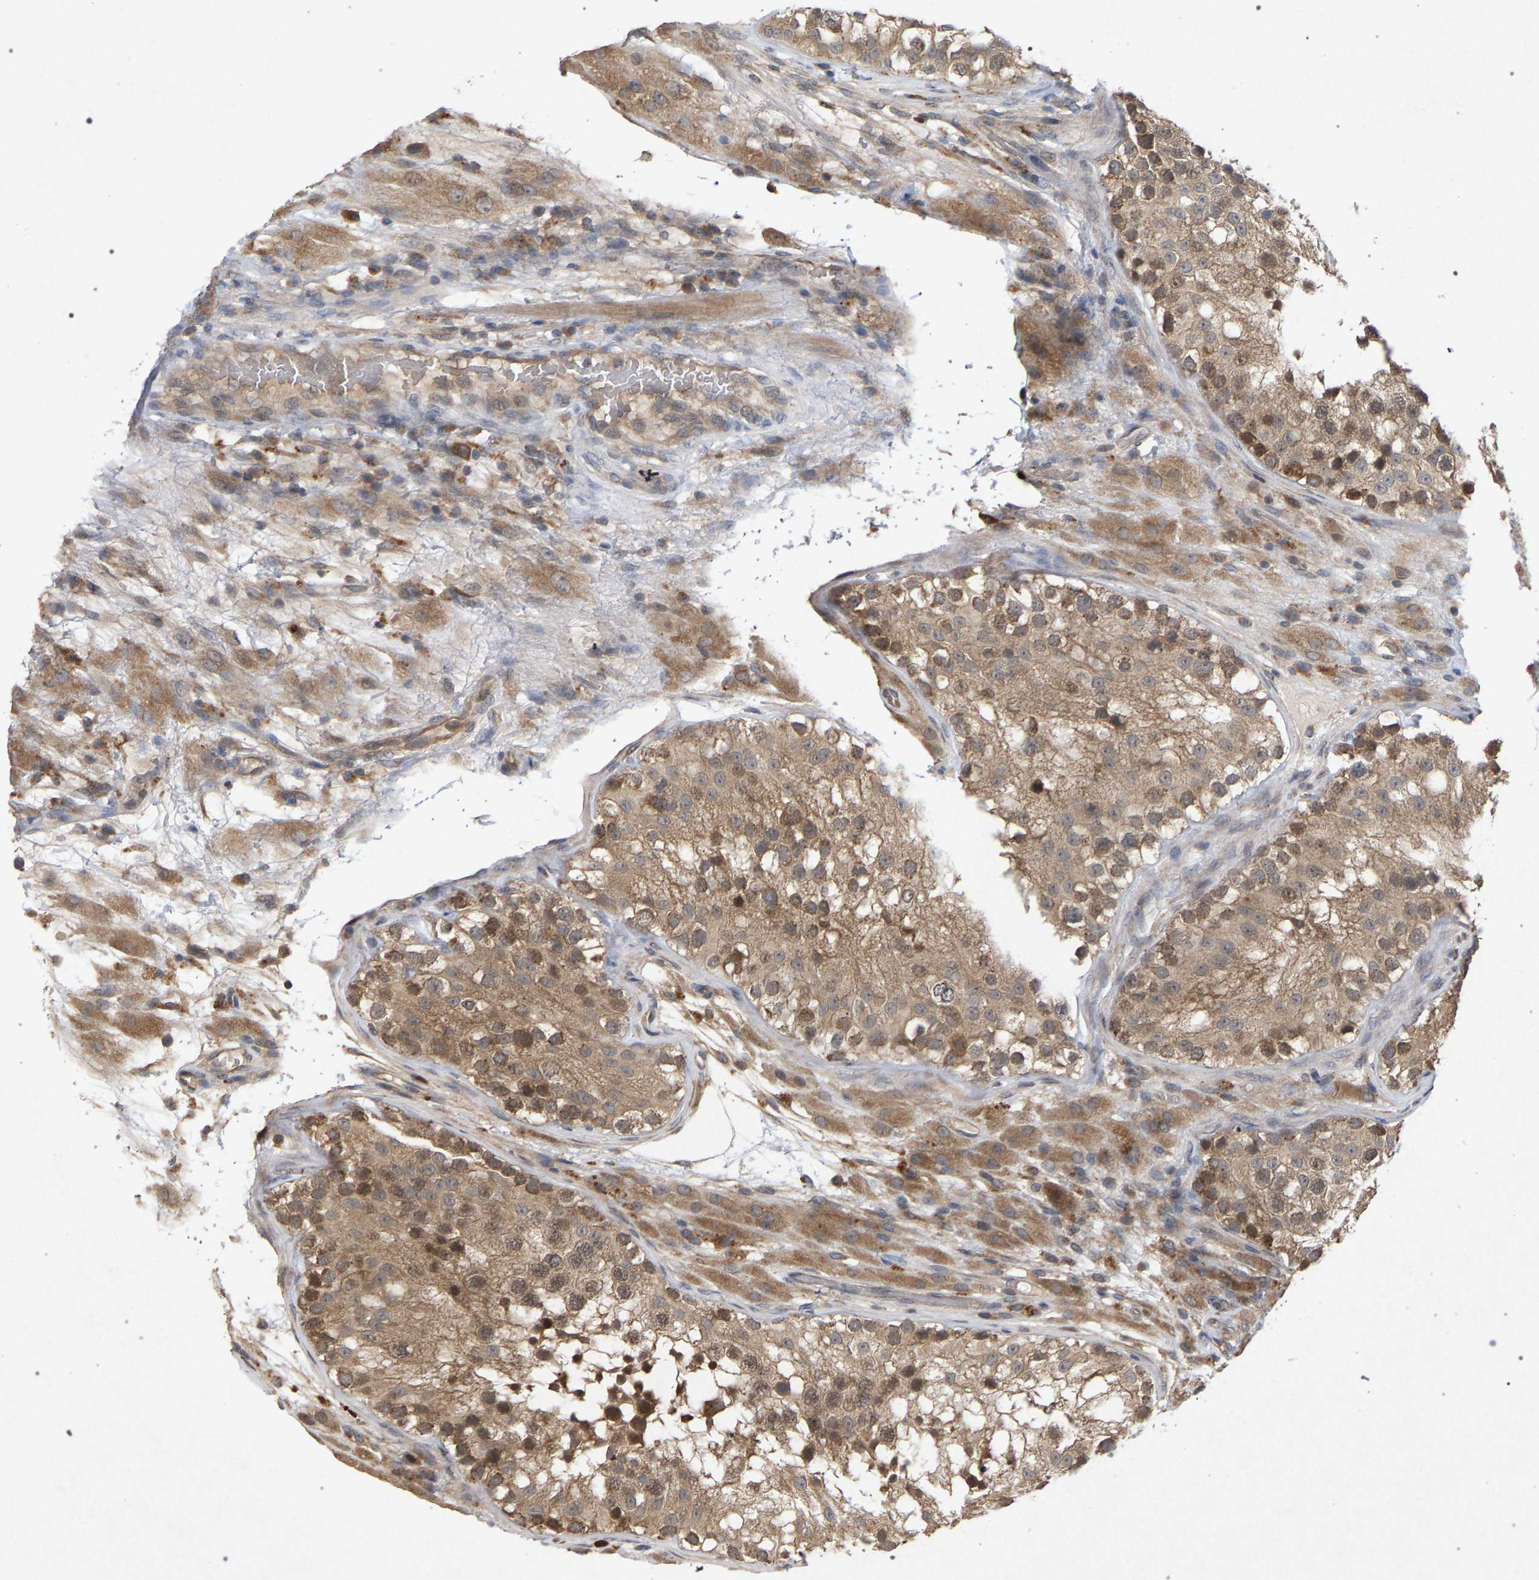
{"staining": {"intensity": "moderate", "quantity": ">75%", "location": "cytoplasmic/membranous"}, "tissue": "testis", "cell_type": "Cells in seminiferous ducts", "image_type": "normal", "snomed": [{"axis": "morphology", "description": "Normal tissue, NOS"}, {"axis": "topography", "description": "Testis"}], "caption": "Cells in seminiferous ducts demonstrate medium levels of moderate cytoplasmic/membranous staining in about >75% of cells in benign testis. The protein is shown in brown color, while the nuclei are stained blue.", "gene": "SLC4A4", "patient": {"sex": "male", "age": 26}}